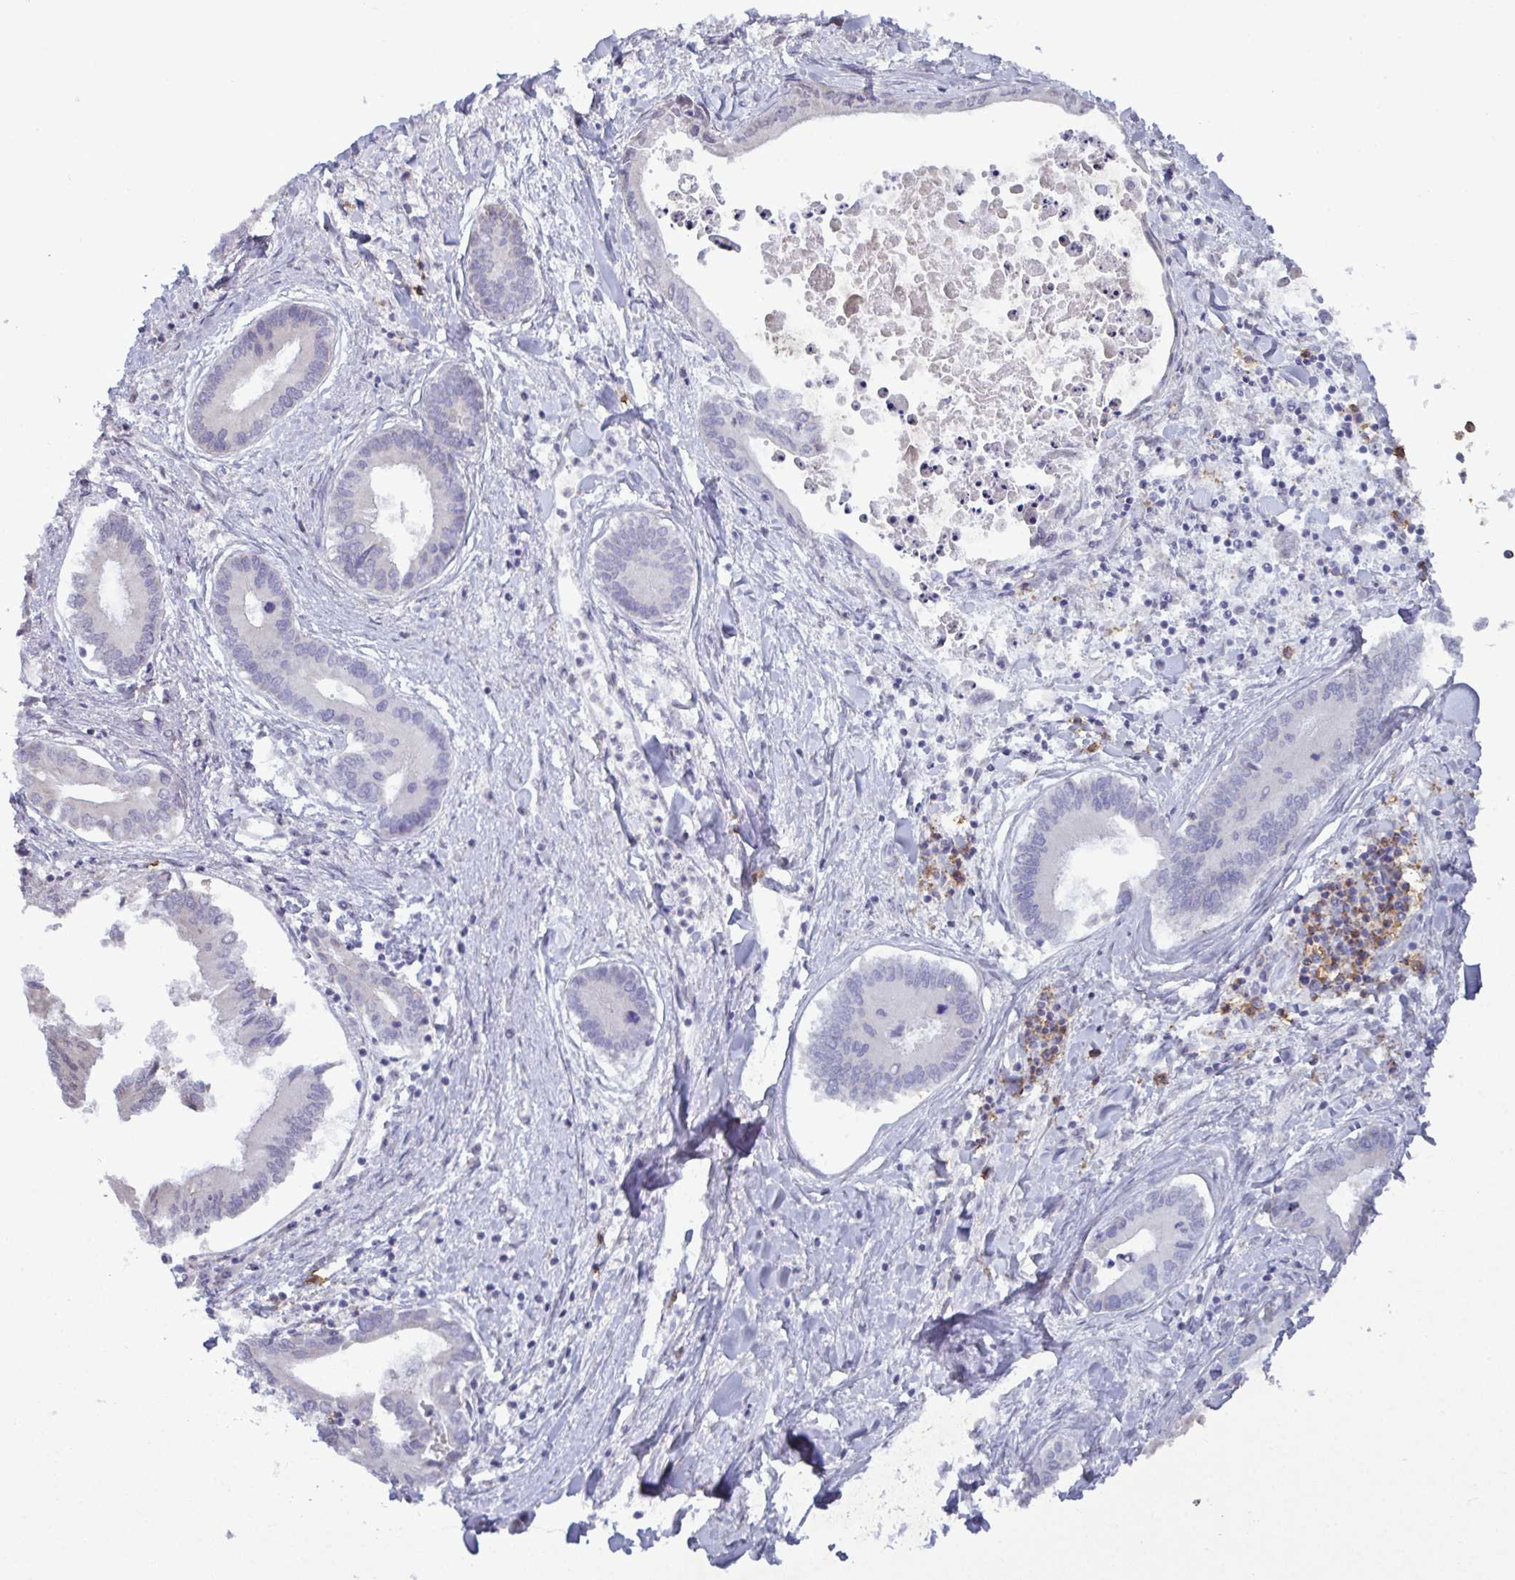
{"staining": {"intensity": "negative", "quantity": "none", "location": "none"}, "tissue": "liver cancer", "cell_type": "Tumor cells", "image_type": "cancer", "snomed": [{"axis": "morphology", "description": "Cholangiocarcinoma"}, {"axis": "topography", "description": "Liver"}], "caption": "Protein analysis of liver cancer (cholangiocarcinoma) shows no significant staining in tumor cells.", "gene": "UXT", "patient": {"sex": "male", "age": 66}}